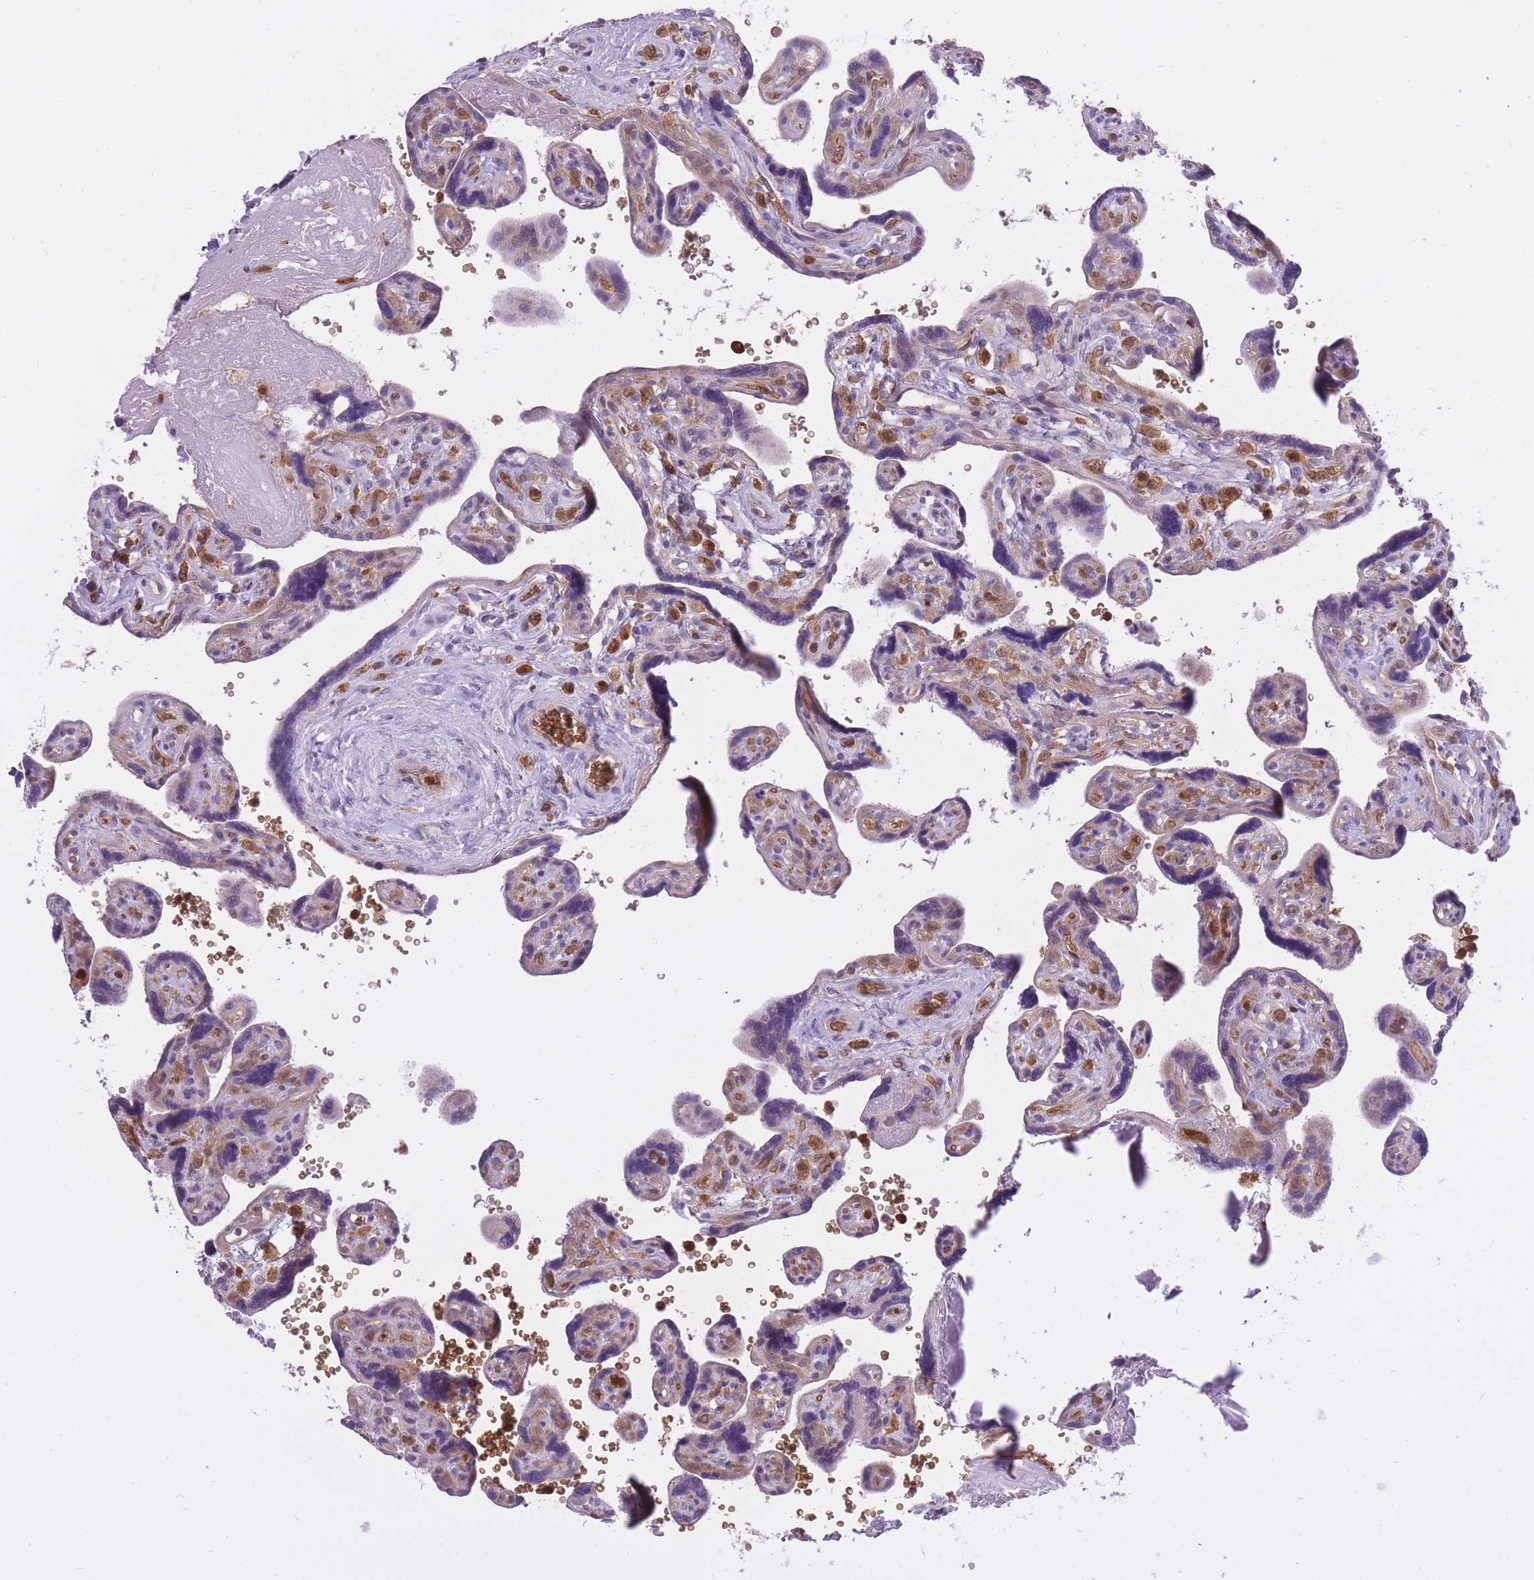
{"staining": {"intensity": "weak", "quantity": ">75%", "location": "cytoplasmic/membranous,nuclear"}, "tissue": "placenta", "cell_type": "Decidual cells", "image_type": "normal", "snomed": [{"axis": "morphology", "description": "Normal tissue, NOS"}, {"axis": "topography", "description": "Placenta"}], "caption": "Immunohistochemical staining of benign human placenta displays low levels of weak cytoplasmic/membranous,nuclear staining in approximately >75% of decidual cells. The staining is performed using DAB brown chromogen to label protein expression. The nuclei are counter-stained blue using hematoxylin.", "gene": "CXorf38", "patient": {"sex": "female", "age": 39}}